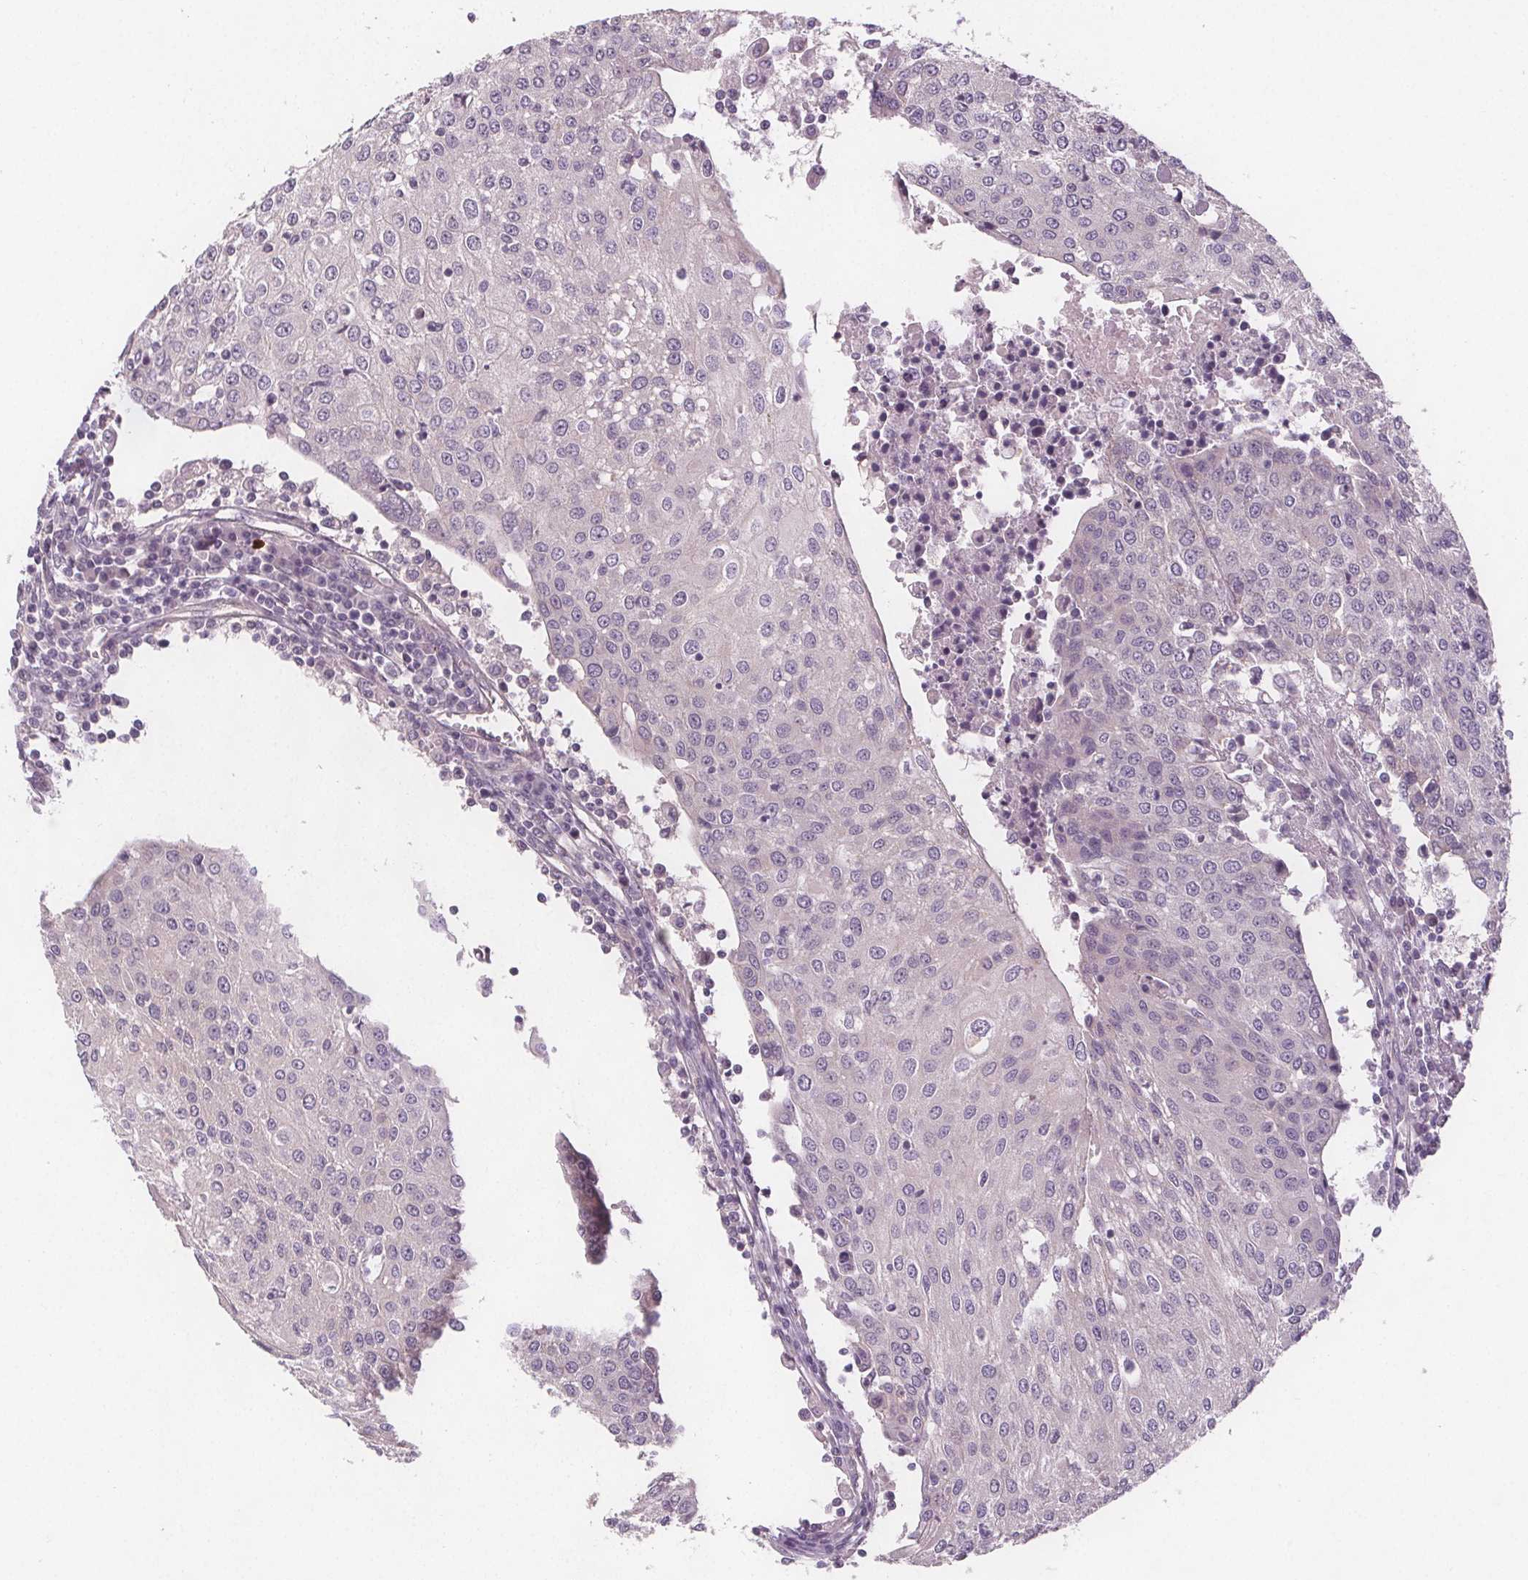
{"staining": {"intensity": "negative", "quantity": "none", "location": "none"}, "tissue": "urothelial cancer", "cell_type": "Tumor cells", "image_type": "cancer", "snomed": [{"axis": "morphology", "description": "Urothelial carcinoma, High grade"}, {"axis": "topography", "description": "Urinary bladder"}], "caption": "Protein analysis of urothelial cancer reveals no significant expression in tumor cells.", "gene": "VNN1", "patient": {"sex": "female", "age": 85}}